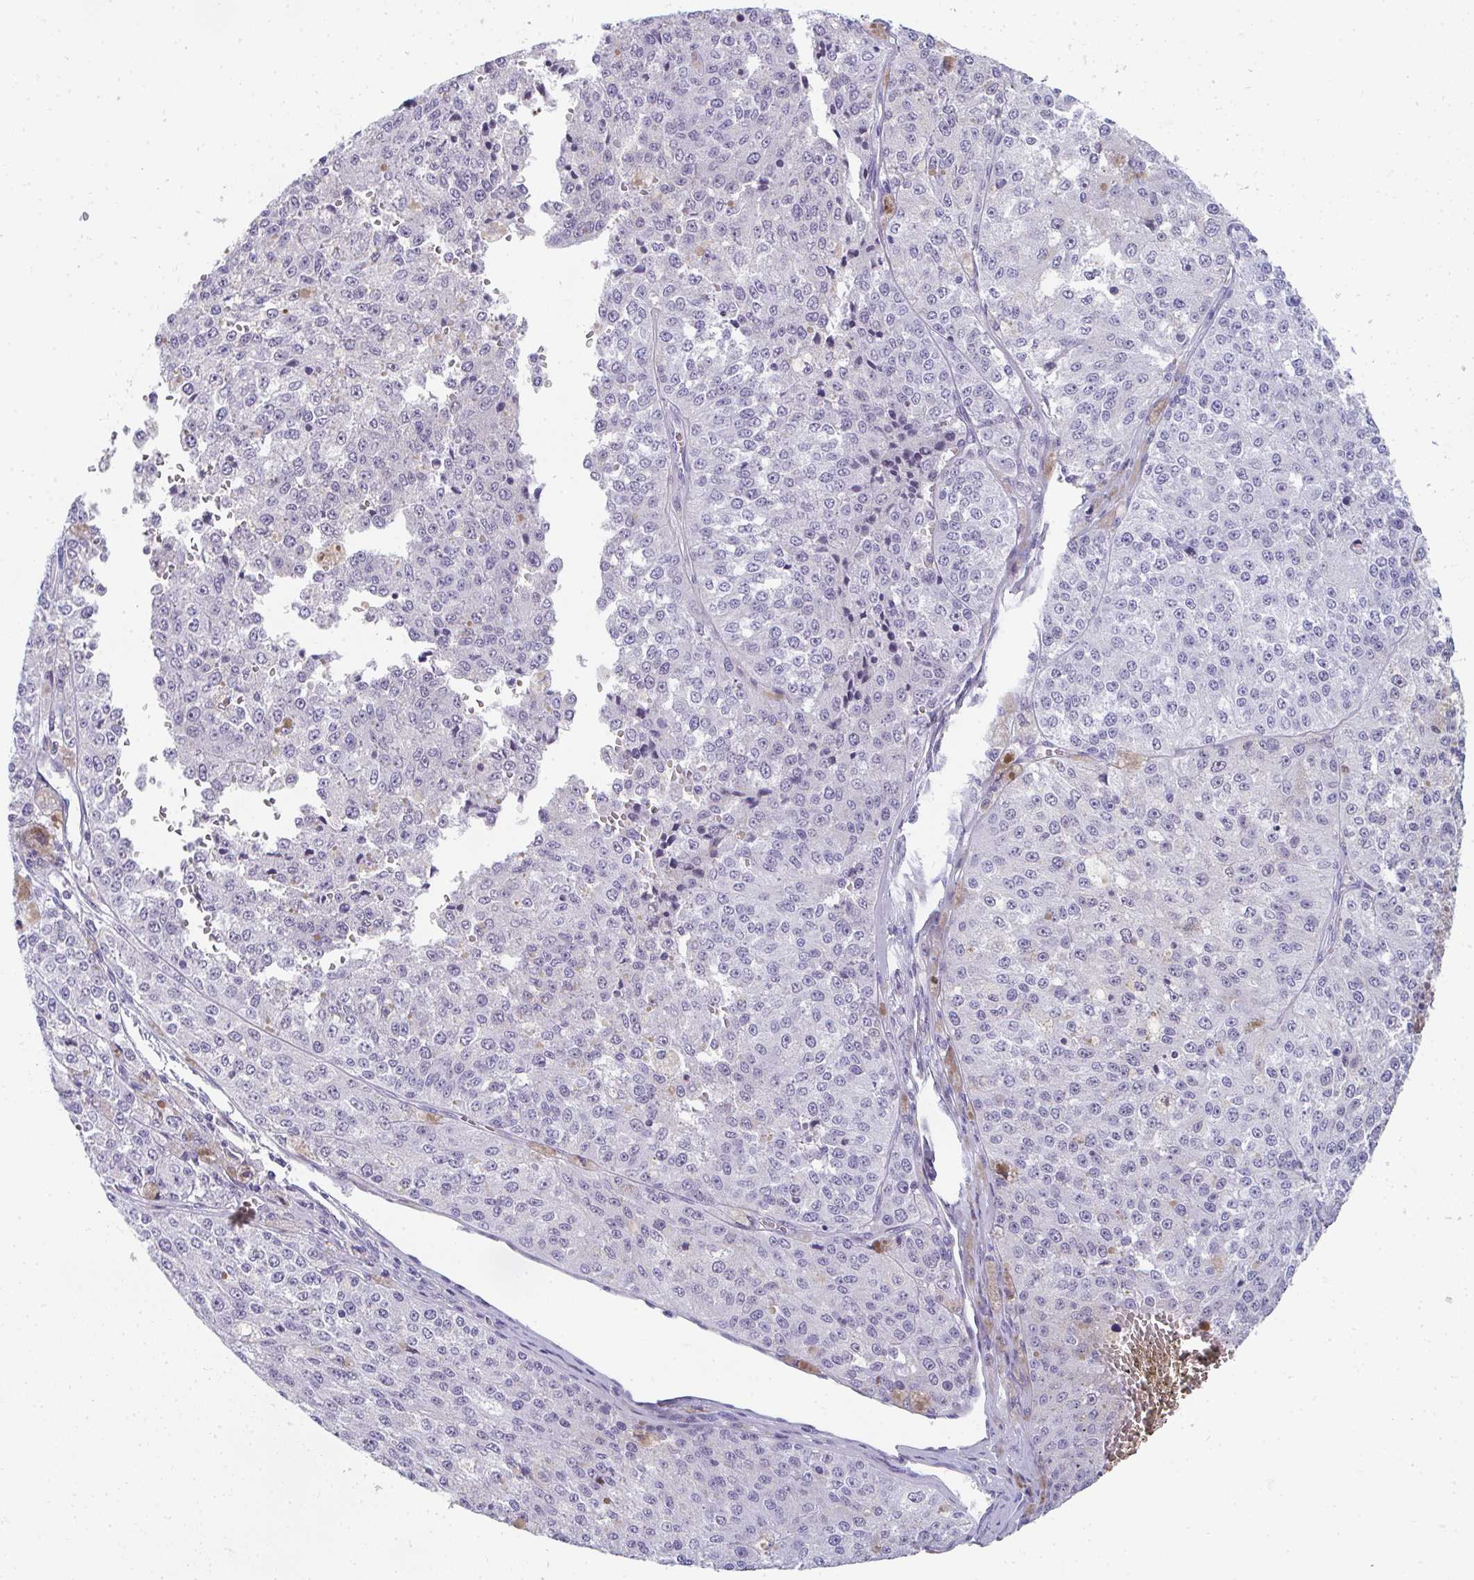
{"staining": {"intensity": "negative", "quantity": "none", "location": "none"}, "tissue": "melanoma", "cell_type": "Tumor cells", "image_type": "cancer", "snomed": [{"axis": "morphology", "description": "Malignant melanoma, Metastatic site"}, {"axis": "topography", "description": "Lymph node"}], "caption": "Immunohistochemistry (IHC) of melanoma exhibits no positivity in tumor cells. Nuclei are stained in blue.", "gene": "TTC30B", "patient": {"sex": "female", "age": 64}}